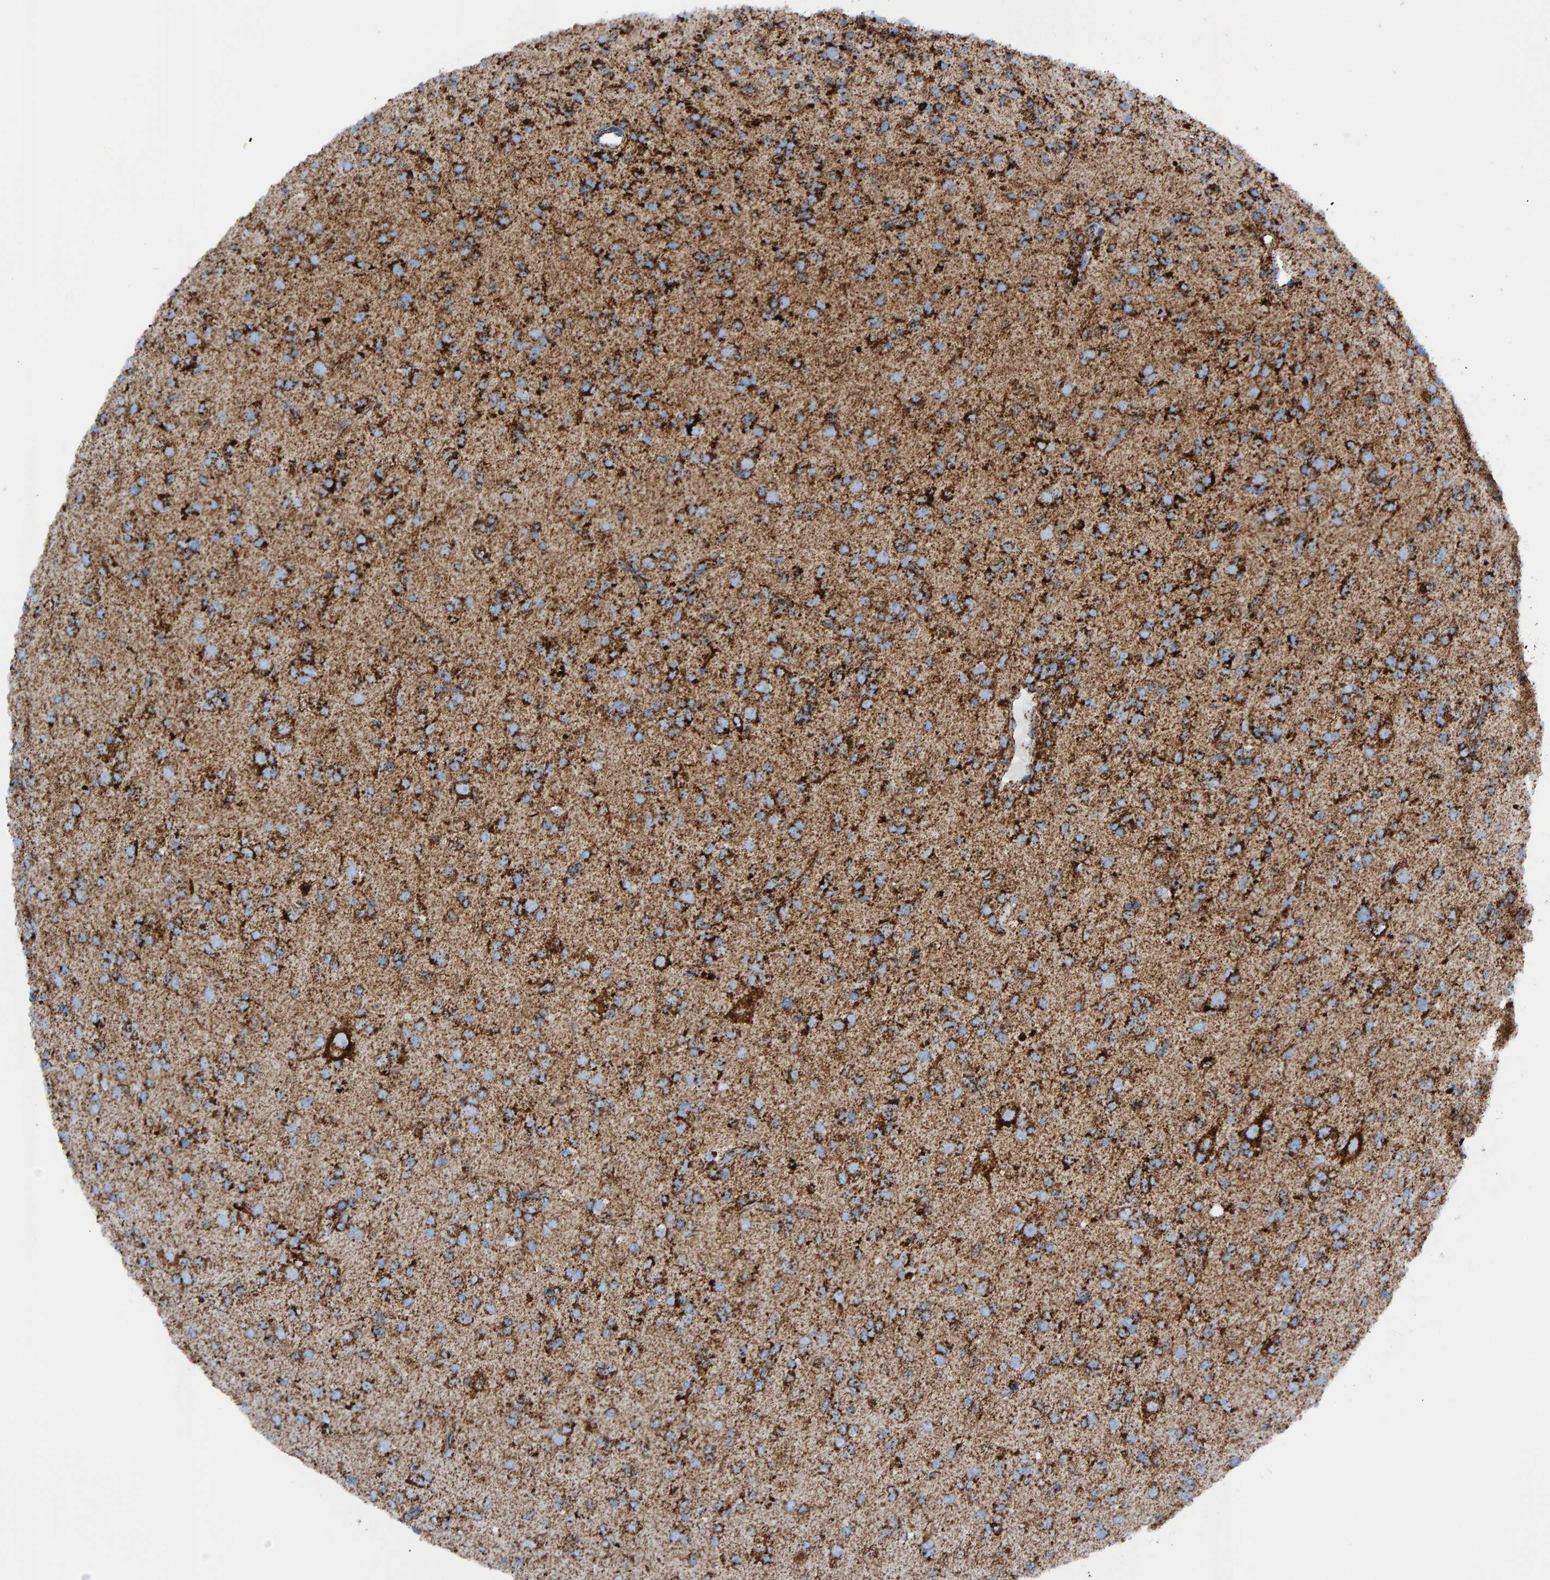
{"staining": {"intensity": "strong", "quantity": ">75%", "location": "cytoplasmic/membranous"}, "tissue": "glioma", "cell_type": "Tumor cells", "image_type": "cancer", "snomed": [{"axis": "morphology", "description": "Glioma, malignant, Low grade"}, {"axis": "topography", "description": "Brain"}], "caption": "Tumor cells show high levels of strong cytoplasmic/membranous expression in about >75% of cells in malignant glioma (low-grade).", "gene": "ENSG00000262660", "patient": {"sex": "male", "age": 65}}